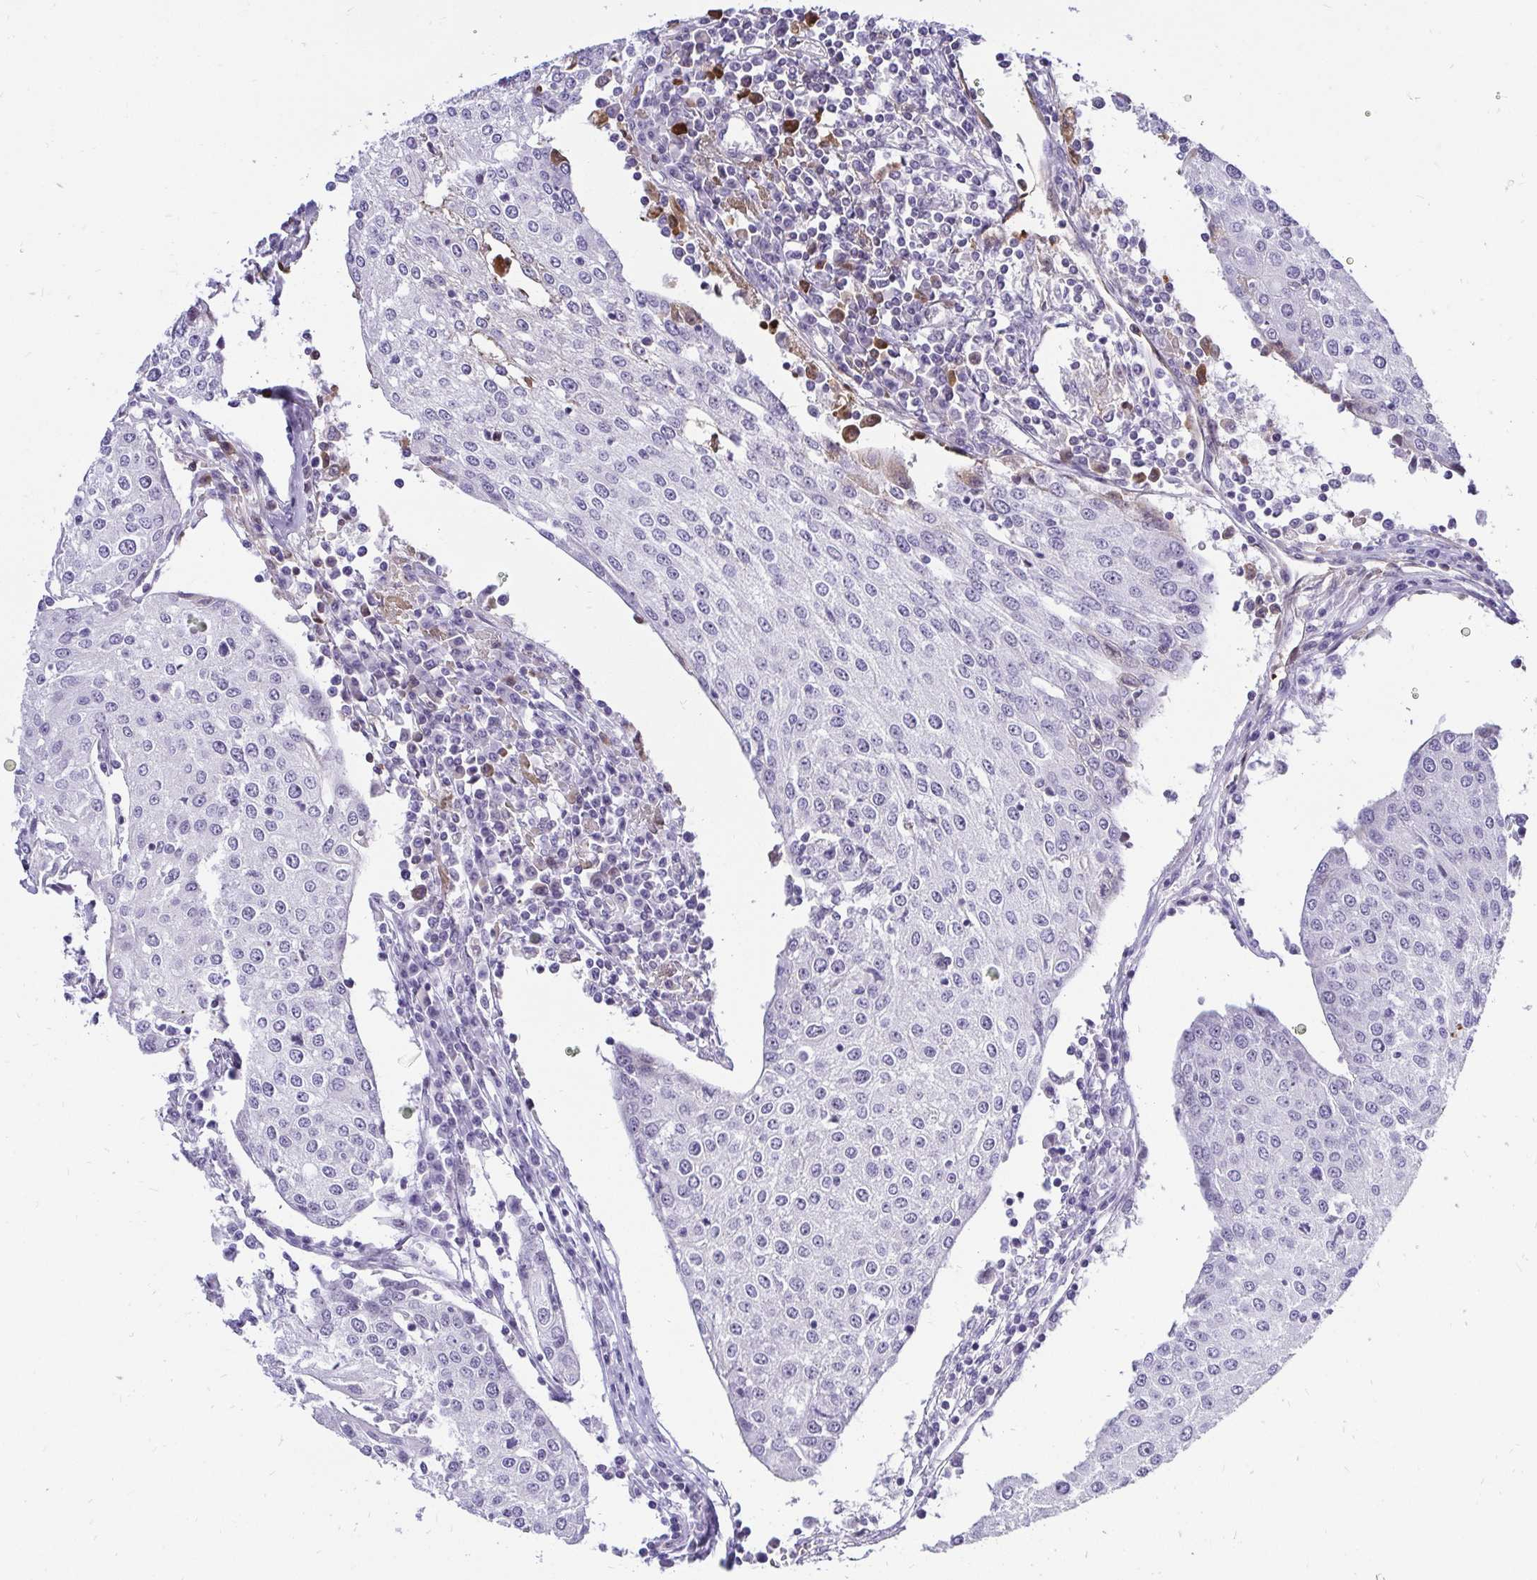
{"staining": {"intensity": "negative", "quantity": "none", "location": "none"}, "tissue": "urothelial cancer", "cell_type": "Tumor cells", "image_type": "cancer", "snomed": [{"axis": "morphology", "description": "Urothelial carcinoma, High grade"}, {"axis": "topography", "description": "Urinary bladder"}], "caption": "This is a image of immunohistochemistry (IHC) staining of urothelial cancer, which shows no expression in tumor cells. (IHC, brightfield microscopy, high magnification).", "gene": "ZNF860", "patient": {"sex": "female", "age": 85}}